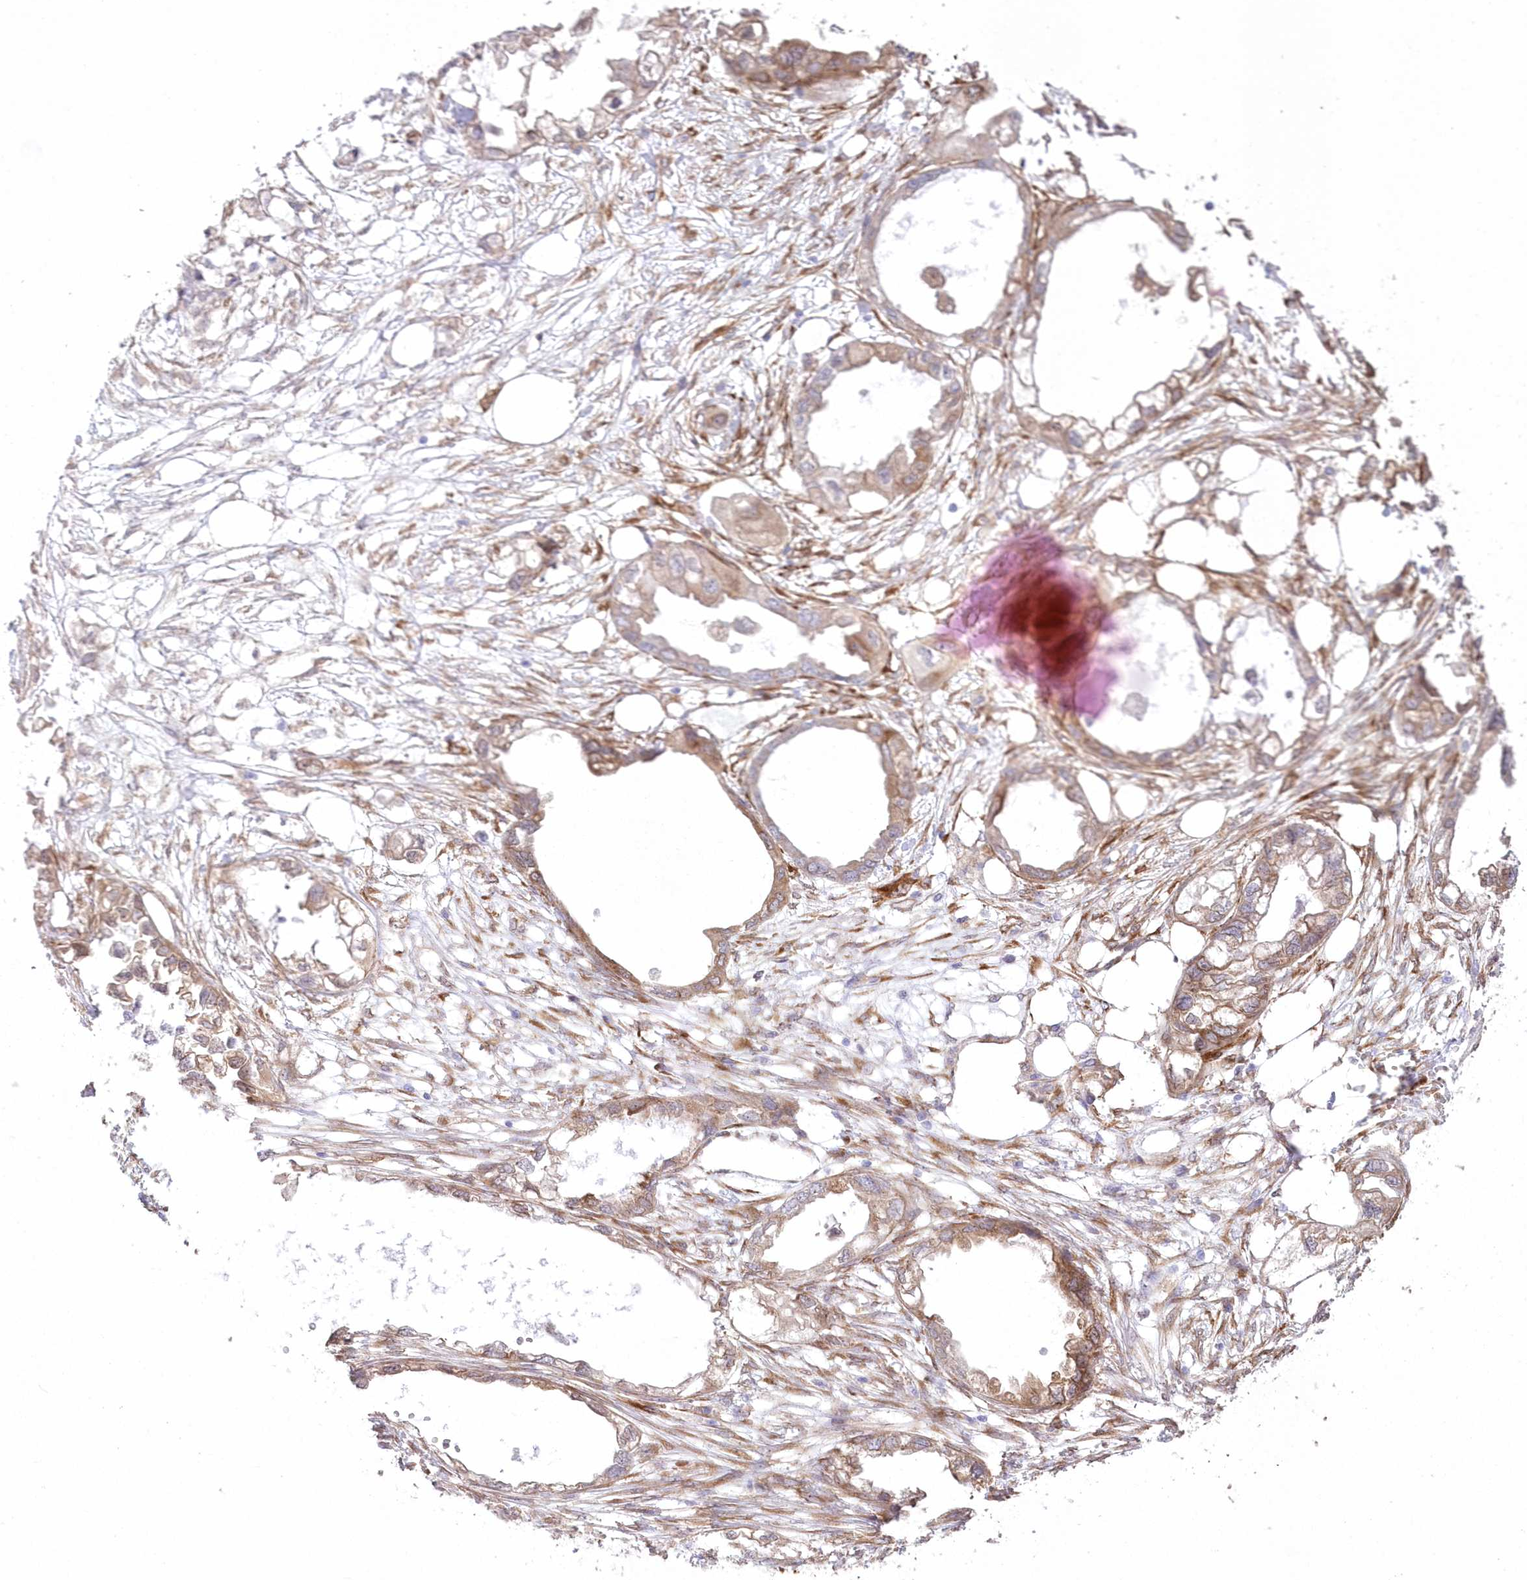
{"staining": {"intensity": "moderate", "quantity": ">75%", "location": "cytoplasmic/membranous"}, "tissue": "endometrial cancer", "cell_type": "Tumor cells", "image_type": "cancer", "snomed": [{"axis": "morphology", "description": "Adenocarcinoma, NOS"}, {"axis": "morphology", "description": "Adenocarcinoma, metastatic, NOS"}, {"axis": "topography", "description": "Adipose tissue"}, {"axis": "topography", "description": "Endometrium"}], "caption": "Moderate cytoplasmic/membranous staining is seen in about >75% of tumor cells in endometrial metastatic adenocarcinoma. The protein is shown in brown color, while the nuclei are stained blue.", "gene": "SH3PXD2B", "patient": {"sex": "female", "age": 67}}